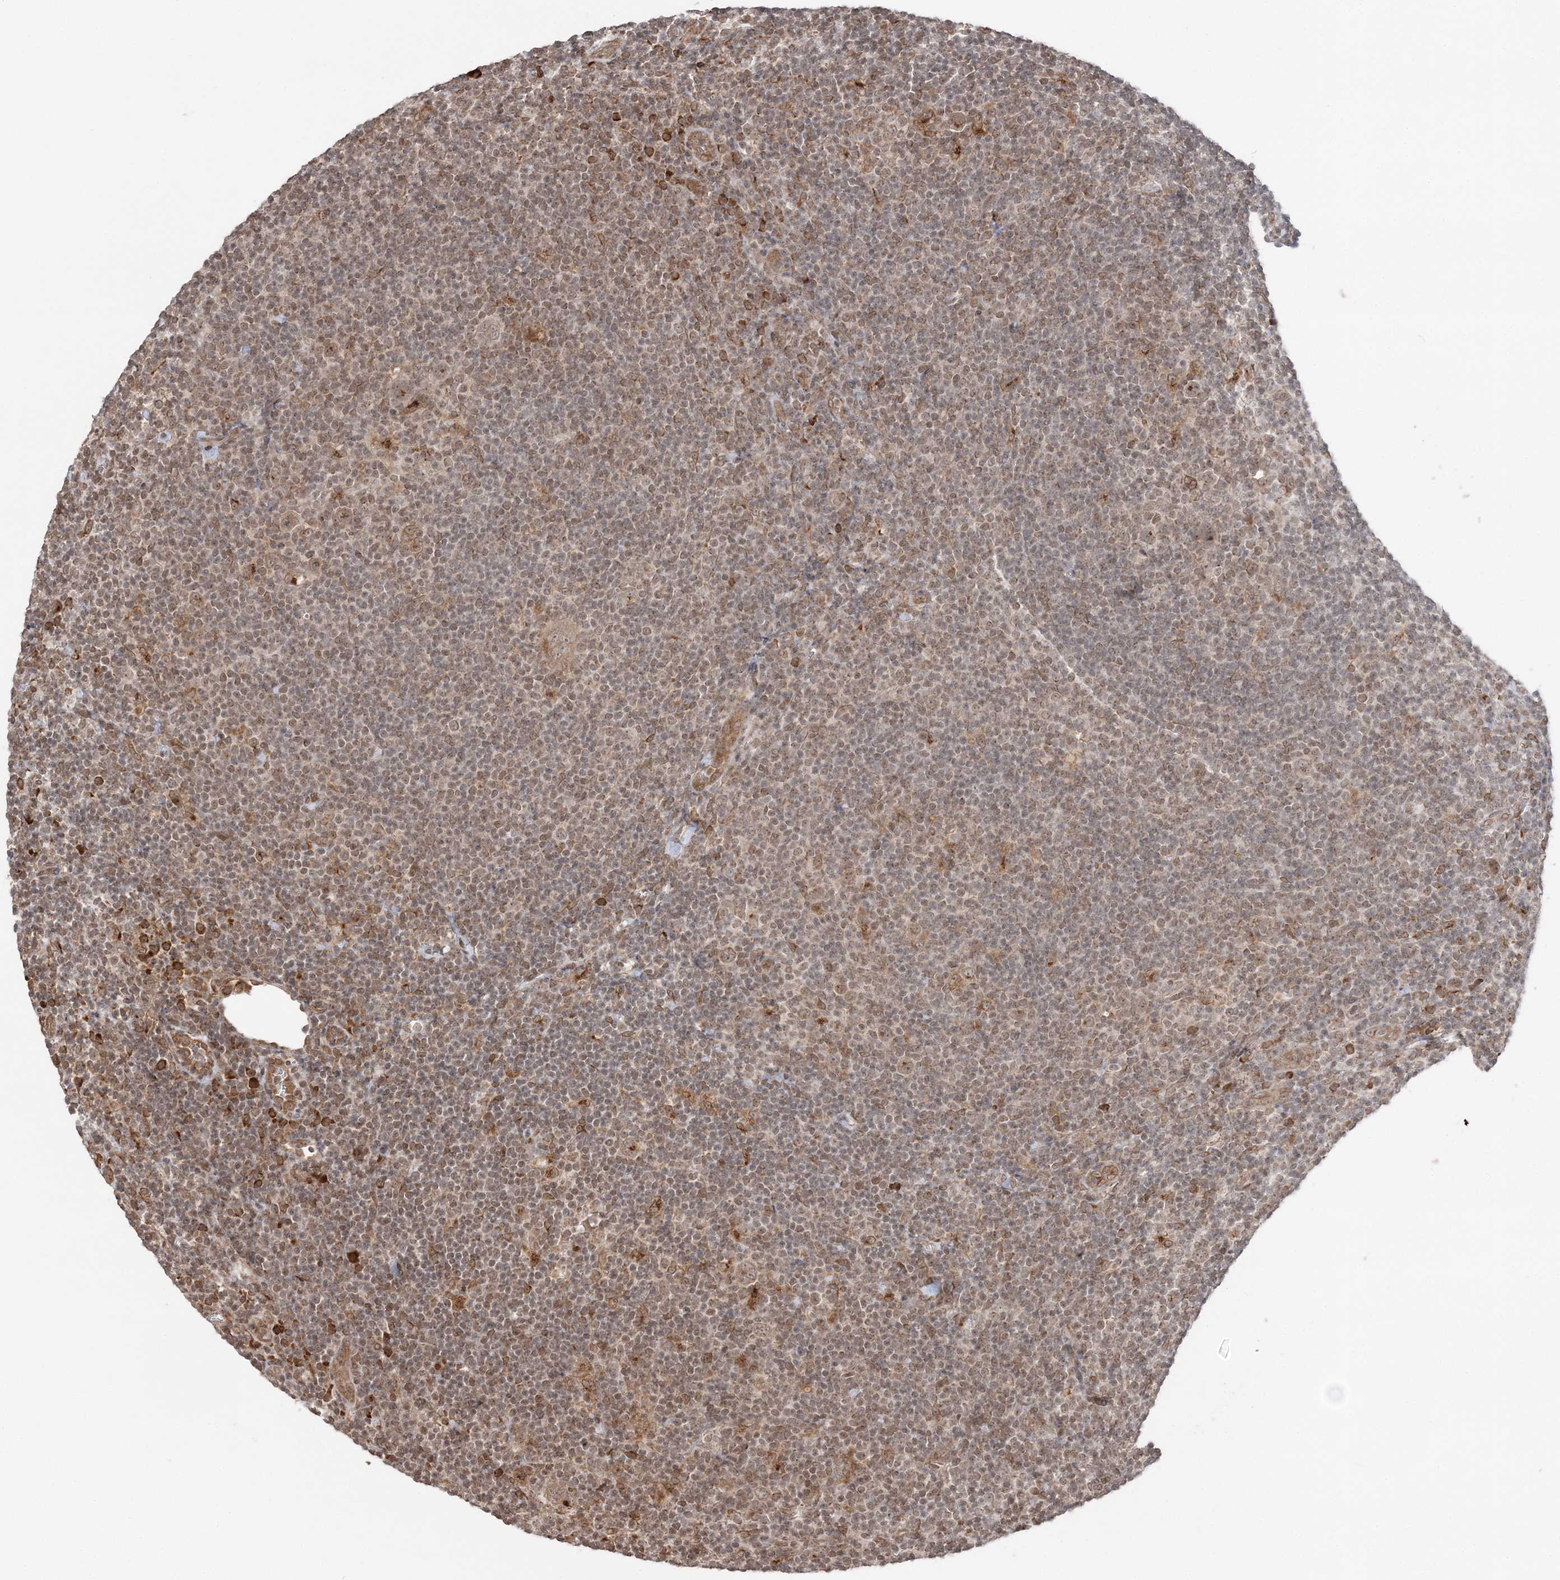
{"staining": {"intensity": "weak", "quantity": ">75%", "location": "cytoplasmic/membranous"}, "tissue": "lymphoma", "cell_type": "Tumor cells", "image_type": "cancer", "snomed": [{"axis": "morphology", "description": "Hodgkin's disease, NOS"}, {"axis": "topography", "description": "Lymph node"}], "caption": "Tumor cells reveal low levels of weak cytoplasmic/membranous positivity in about >75% of cells in human Hodgkin's disease.", "gene": "TMED10", "patient": {"sex": "female", "age": 57}}